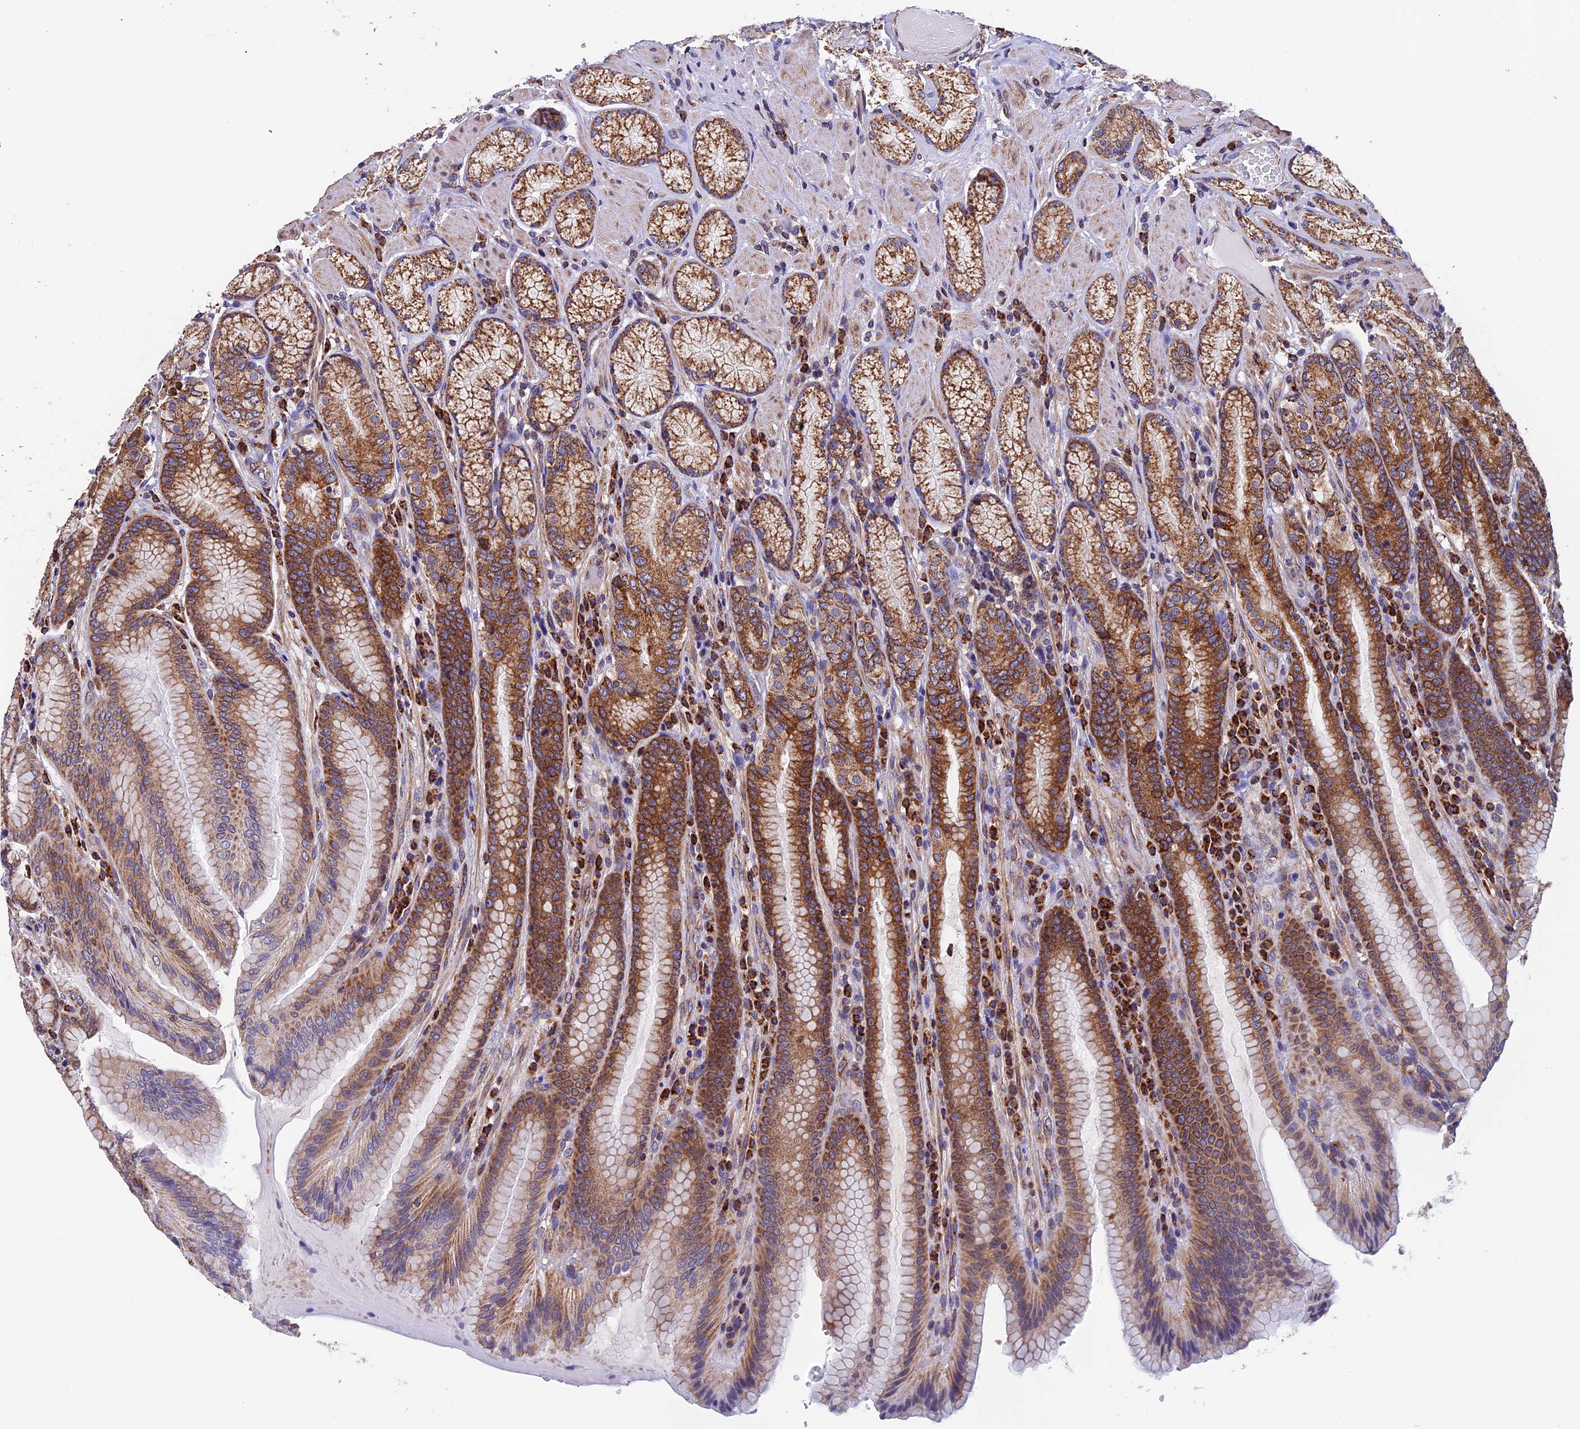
{"staining": {"intensity": "strong", "quantity": ">75%", "location": "cytoplasmic/membranous"}, "tissue": "stomach", "cell_type": "Glandular cells", "image_type": "normal", "snomed": [{"axis": "morphology", "description": "Normal tissue, NOS"}, {"axis": "topography", "description": "Stomach, upper"}, {"axis": "topography", "description": "Stomach, lower"}], "caption": "Stomach stained for a protein (brown) reveals strong cytoplasmic/membranous positive expression in about >75% of glandular cells.", "gene": "SLC9A5", "patient": {"sex": "female", "age": 76}}